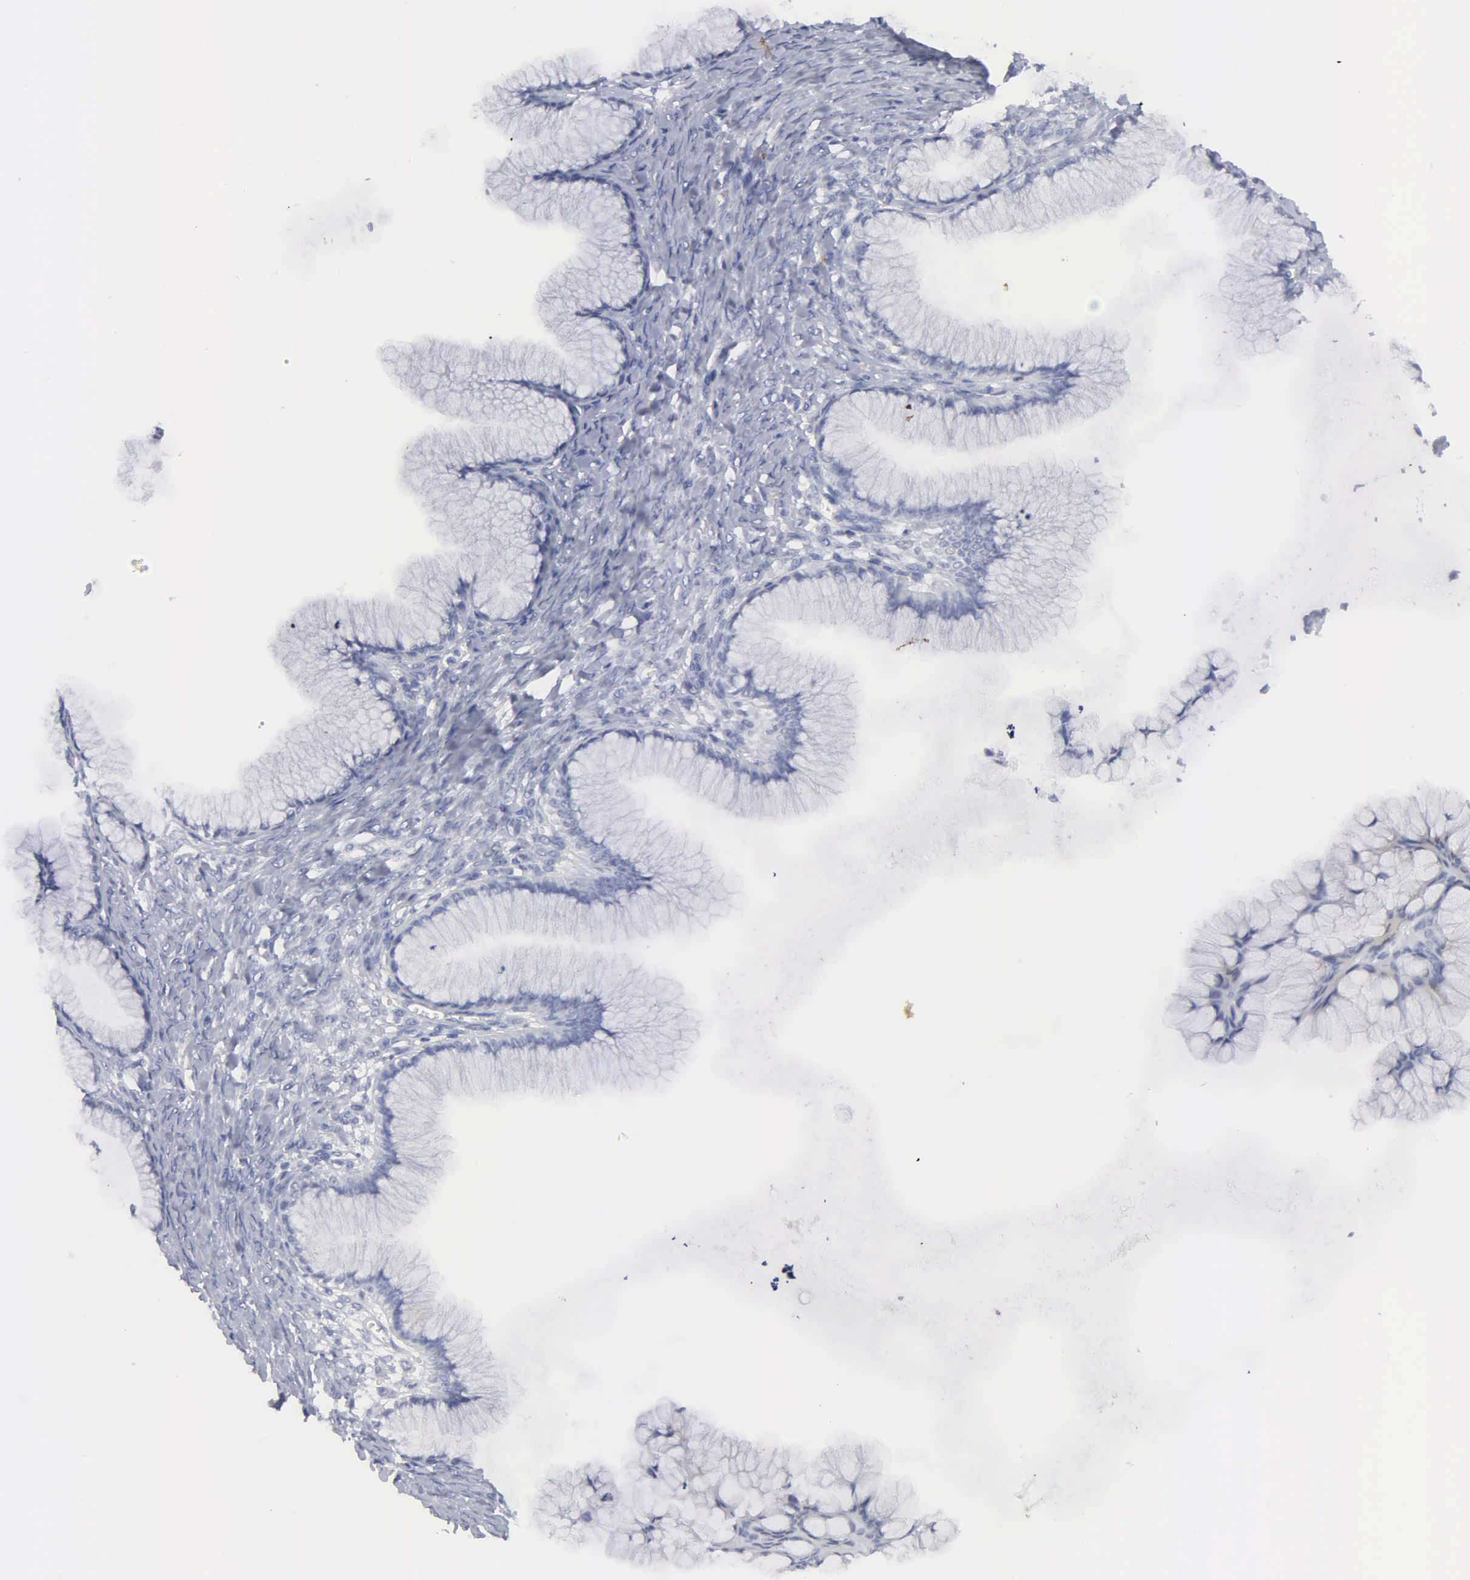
{"staining": {"intensity": "negative", "quantity": "none", "location": "none"}, "tissue": "ovarian cancer", "cell_type": "Tumor cells", "image_type": "cancer", "snomed": [{"axis": "morphology", "description": "Cystadenocarcinoma, mucinous, NOS"}, {"axis": "topography", "description": "Ovary"}], "caption": "High magnification brightfield microscopy of mucinous cystadenocarcinoma (ovarian) stained with DAB (3,3'-diaminobenzidine) (brown) and counterstained with hematoxylin (blue): tumor cells show no significant staining. Brightfield microscopy of IHC stained with DAB (3,3'-diaminobenzidine) (brown) and hematoxylin (blue), captured at high magnification.", "gene": "ASPHD2", "patient": {"sex": "female", "age": 41}}